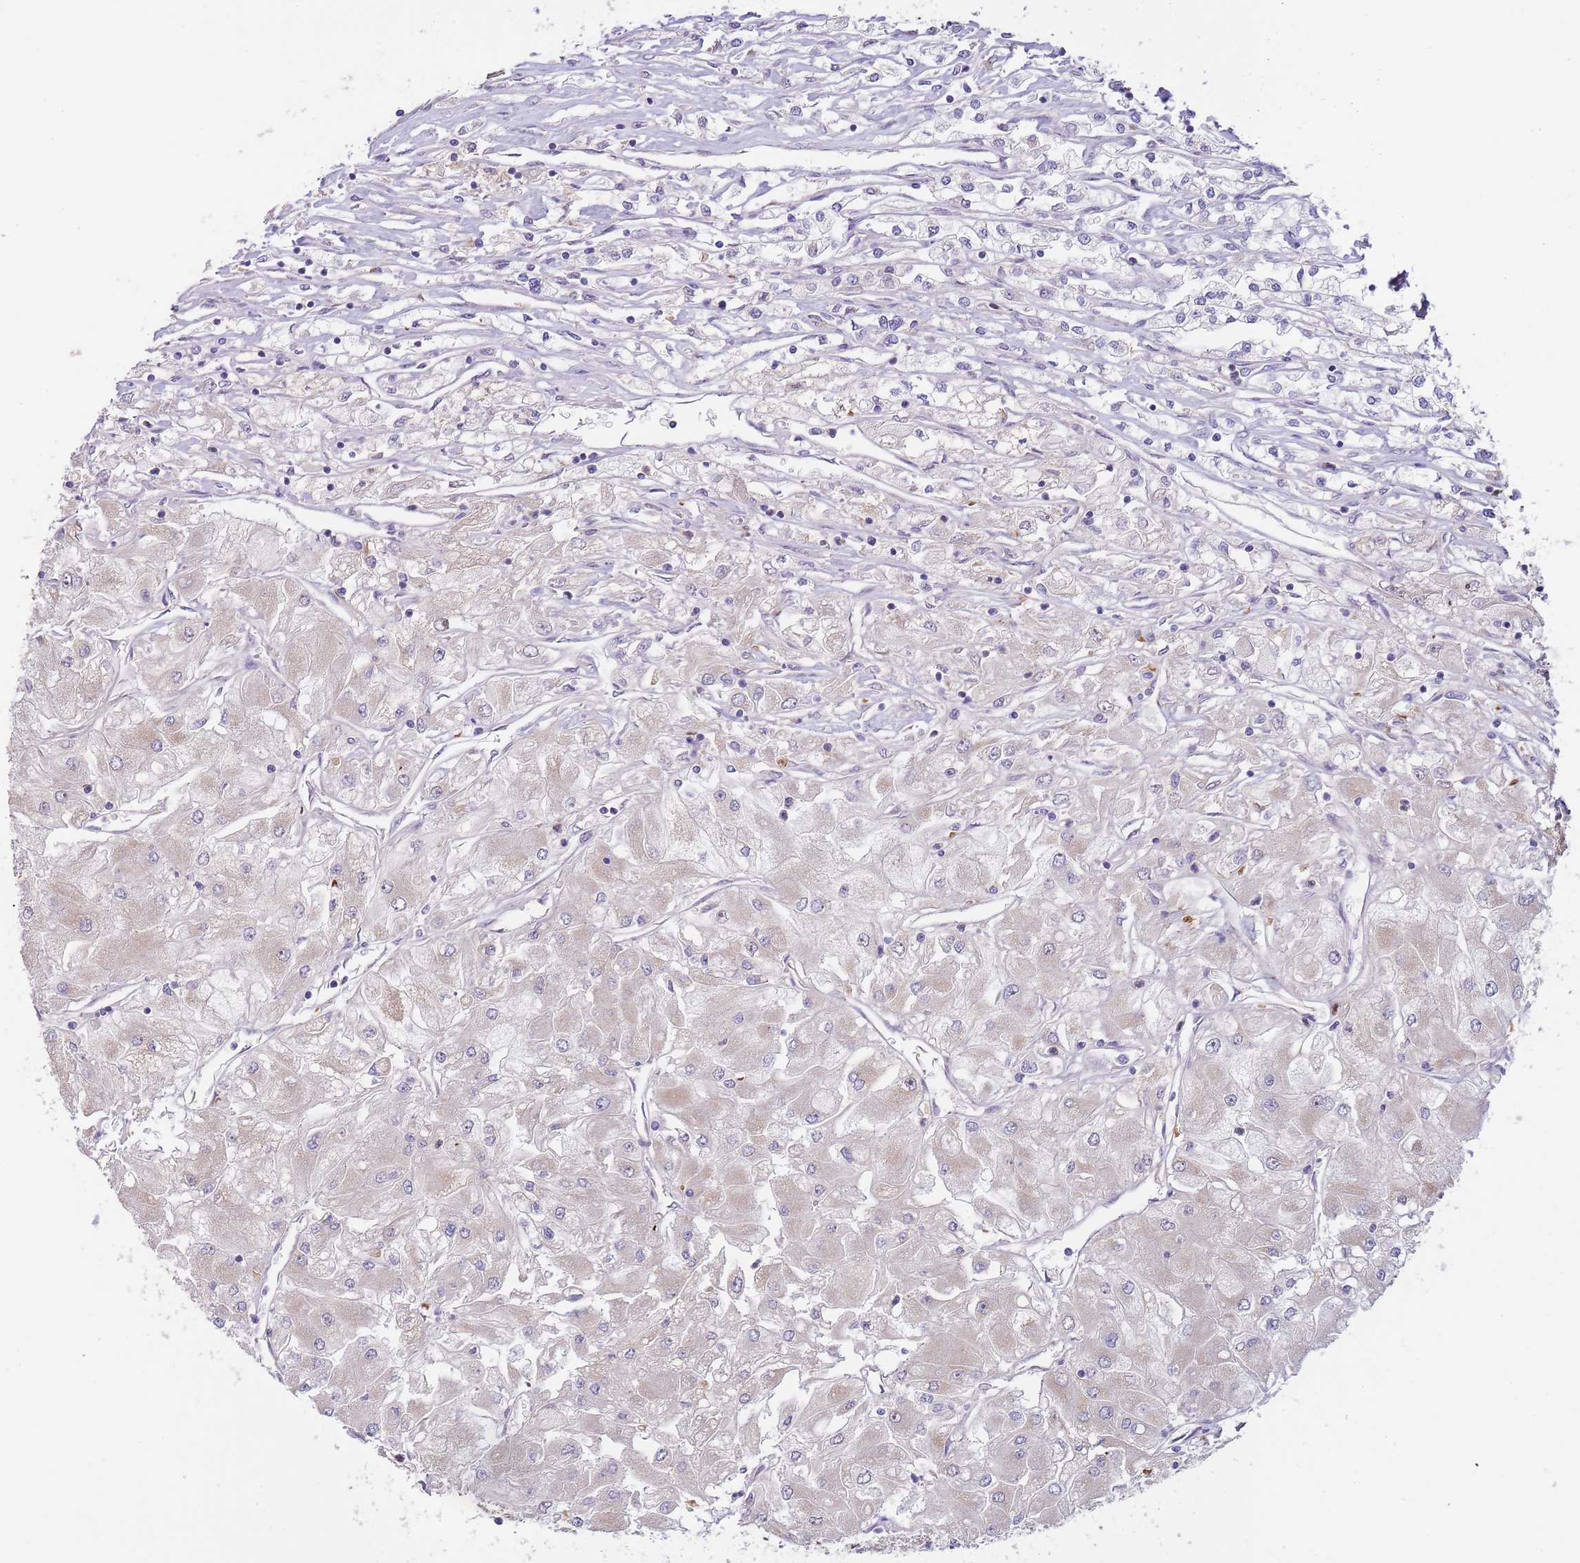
{"staining": {"intensity": "weak", "quantity": "<25%", "location": "cytoplasmic/membranous"}, "tissue": "renal cancer", "cell_type": "Tumor cells", "image_type": "cancer", "snomed": [{"axis": "morphology", "description": "Adenocarcinoma, NOS"}, {"axis": "topography", "description": "Kidney"}], "caption": "Renal cancer stained for a protein using immunohistochemistry exhibits no staining tumor cells.", "gene": "AP1S2", "patient": {"sex": "male", "age": 80}}